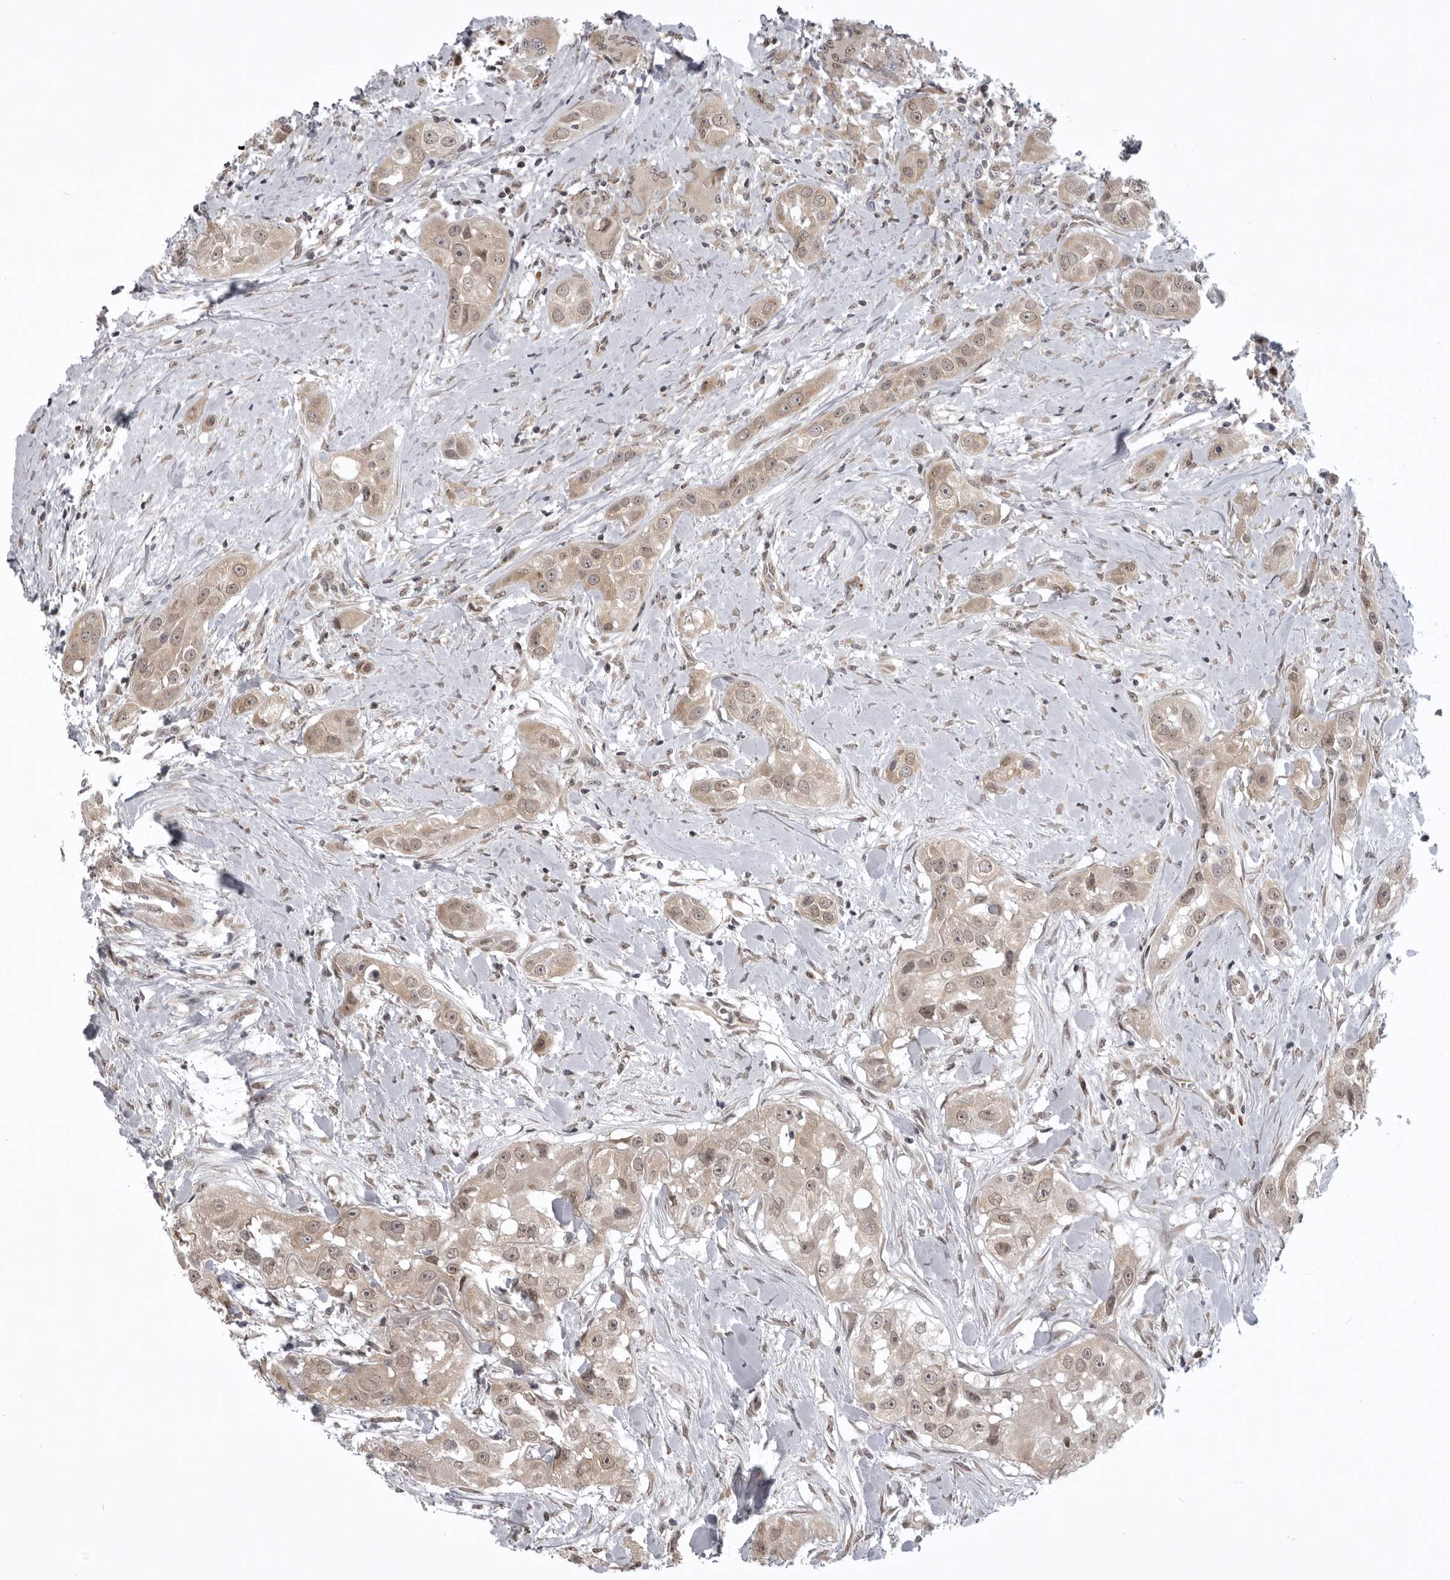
{"staining": {"intensity": "weak", "quantity": "<25%", "location": "cytoplasmic/membranous,nuclear"}, "tissue": "head and neck cancer", "cell_type": "Tumor cells", "image_type": "cancer", "snomed": [{"axis": "morphology", "description": "Normal tissue, NOS"}, {"axis": "morphology", "description": "Squamous cell carcinoma, NOS"}, {"axis": "topography", "description": "Skeletal muscle"}, {"axis": "topography", "description": "Head-Neck"}], "caption": "This histopathology image is of head and neck cancer stained with immunohistochemistry to label a protein in brown with the nuclei are counter-stained blue. There is no expression in tumor cells.", "gene": "C1orf109", "patient": {"sex": "male", "age": 51}}